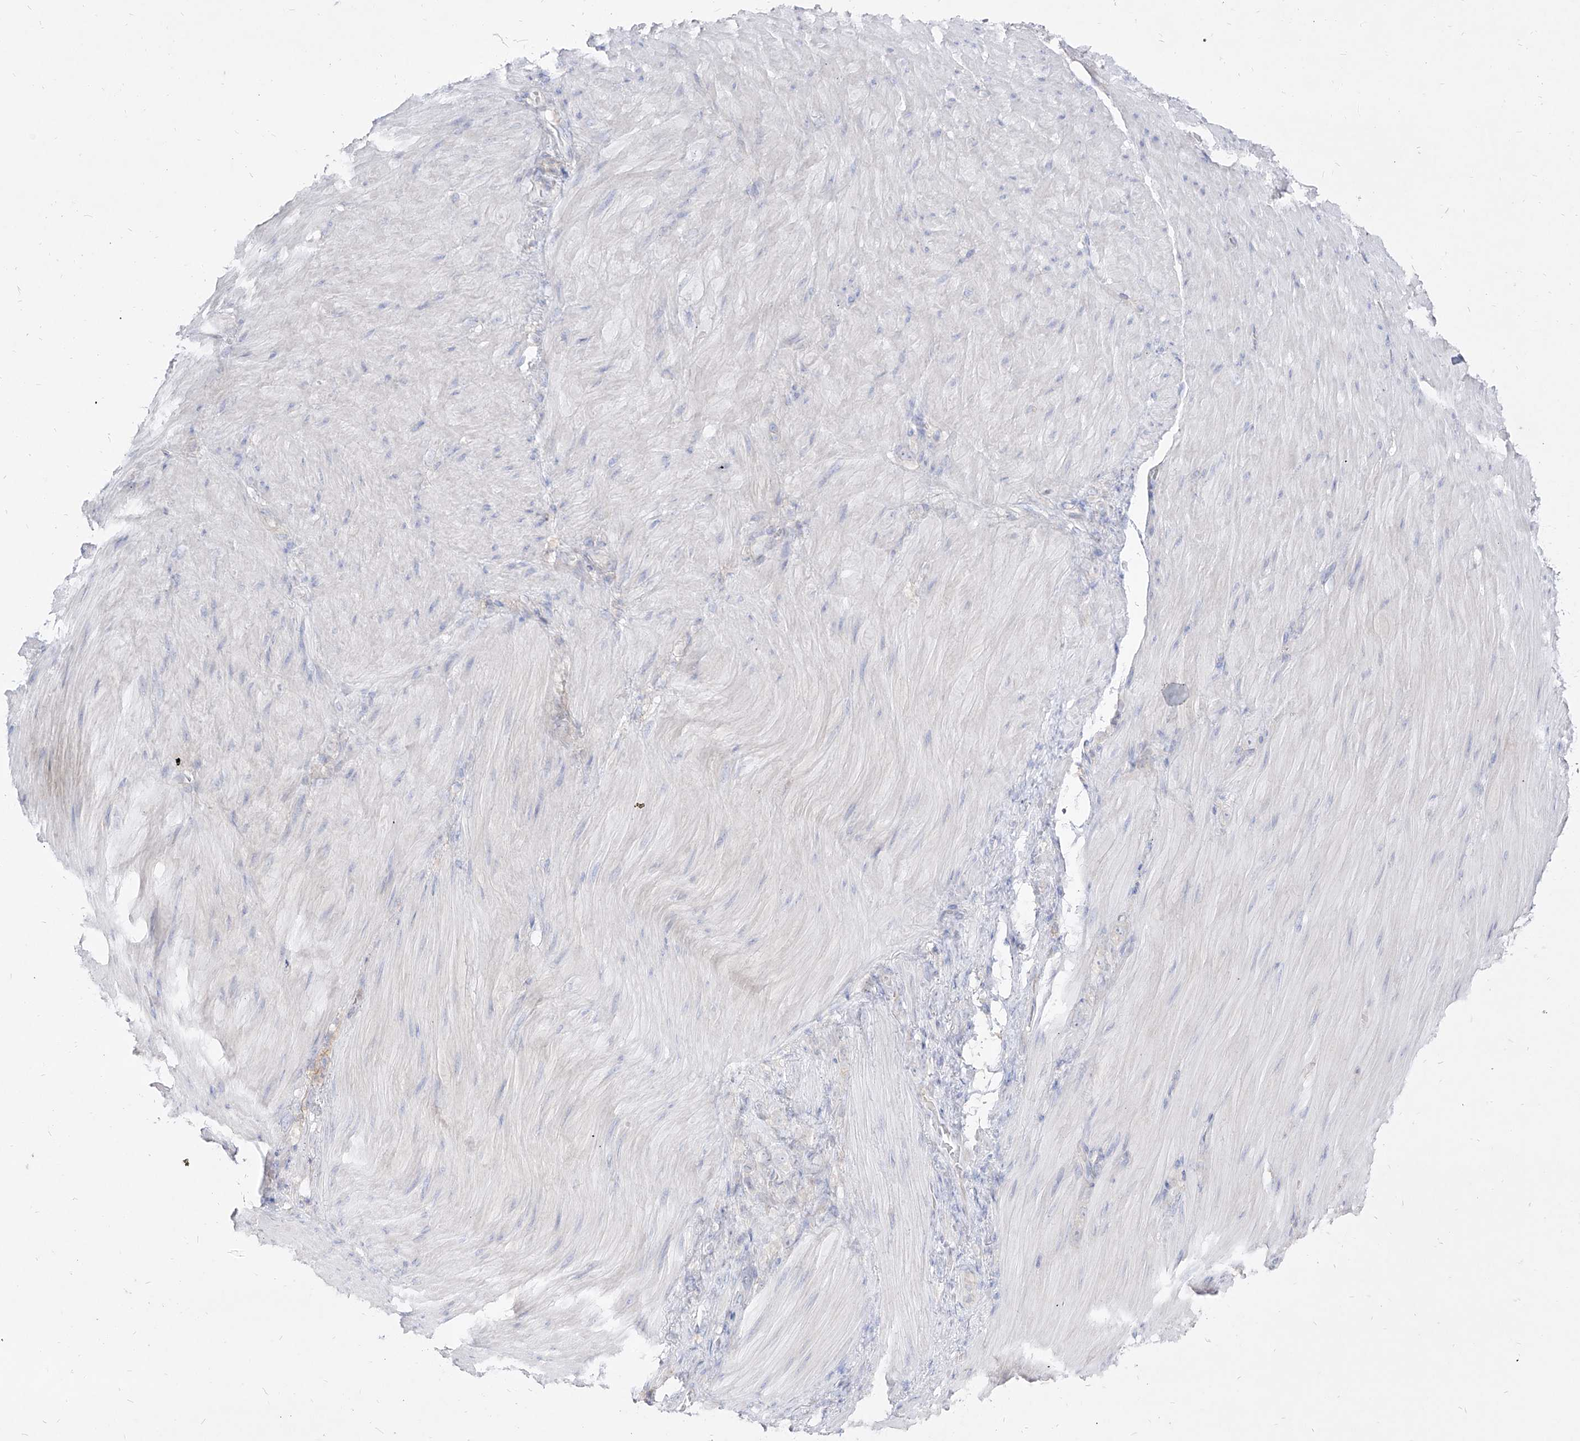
{"staining": {"intensity": "negative", "quantity": "none", "location": "none"}, "tissue": "stomach cancer", "cell_type": "Tumor cells", "image_type": "cancer", "snomed": [{"axis": "morphology", "description": "Normal tissue, NOS"}, {"axis": "morphology", "description": "Adenocarcinoma, NOS"}, {"axis": "topography", "description": "Stomach"}], "caption": "There is no significant expression in tumor cells of stomach cancer (adenocarcinoma). (Brightfield microscopy of DAB immunohistochemistry at high magnification).", "gene": "RBFOX3", "patient": {"sex": "male", "age": 82}}